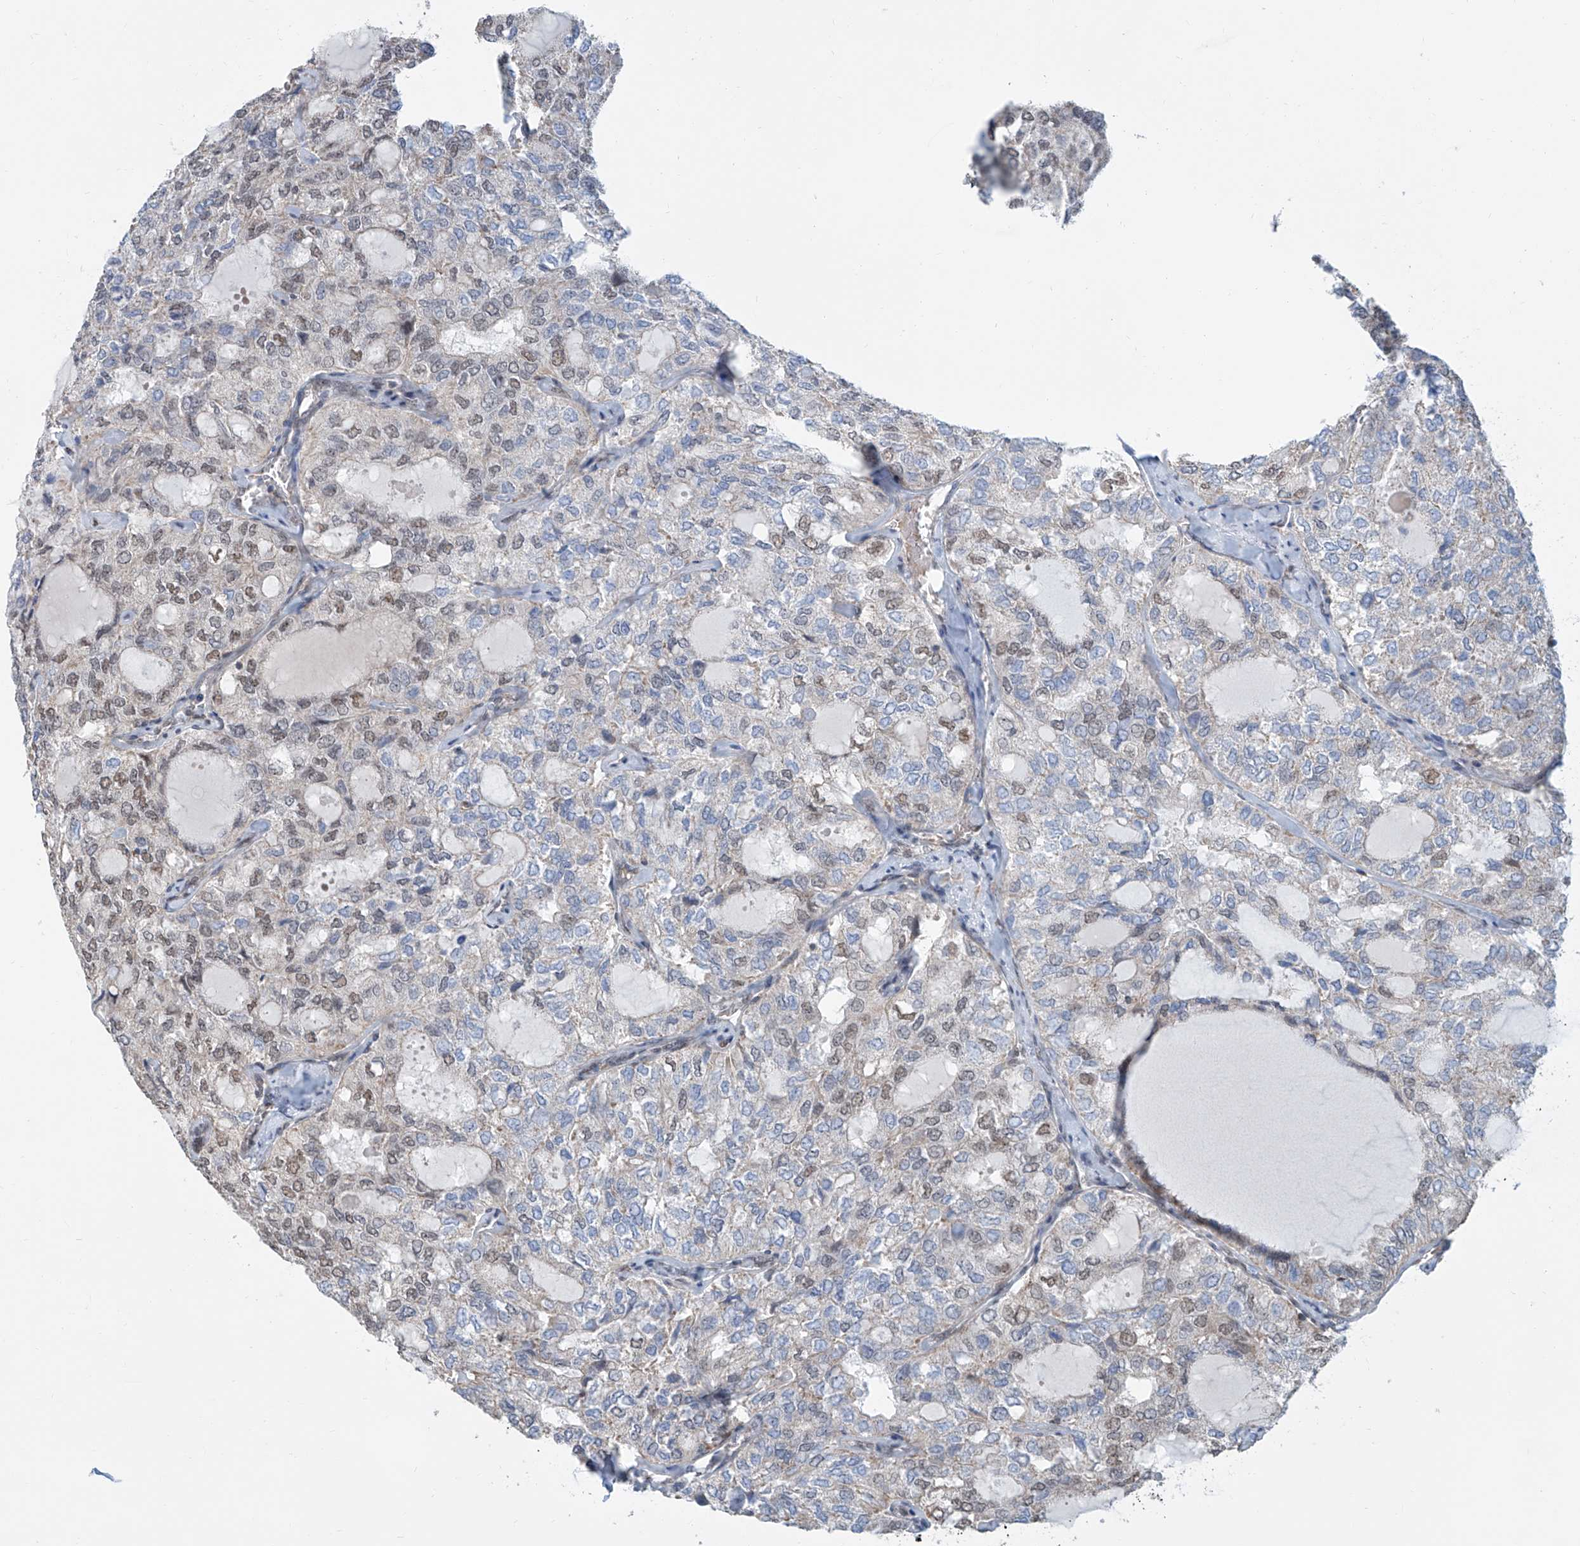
{"staining": {"intensity": "moderate", "quantity": "<25%", "location": "nuclear"}, "tissue": "thyroid cancer", "cell_type": "Tumor cells", "image_type": "cancer", "snomed": [{"axis": "morphology", "description": "Follicular adenoma carcinoma, NOS"}, {"axis": "topography", "description": "Thyroid gland"}], "caption": "Tumor cells show low levels of moderate nuclear positivity in approximately <25% of cells in thyroid cancer. (DAB IHC with brightfield microscopy, high magnification).", "gene": "SDE2", "patient": {"sex": "male", "age": 75}}